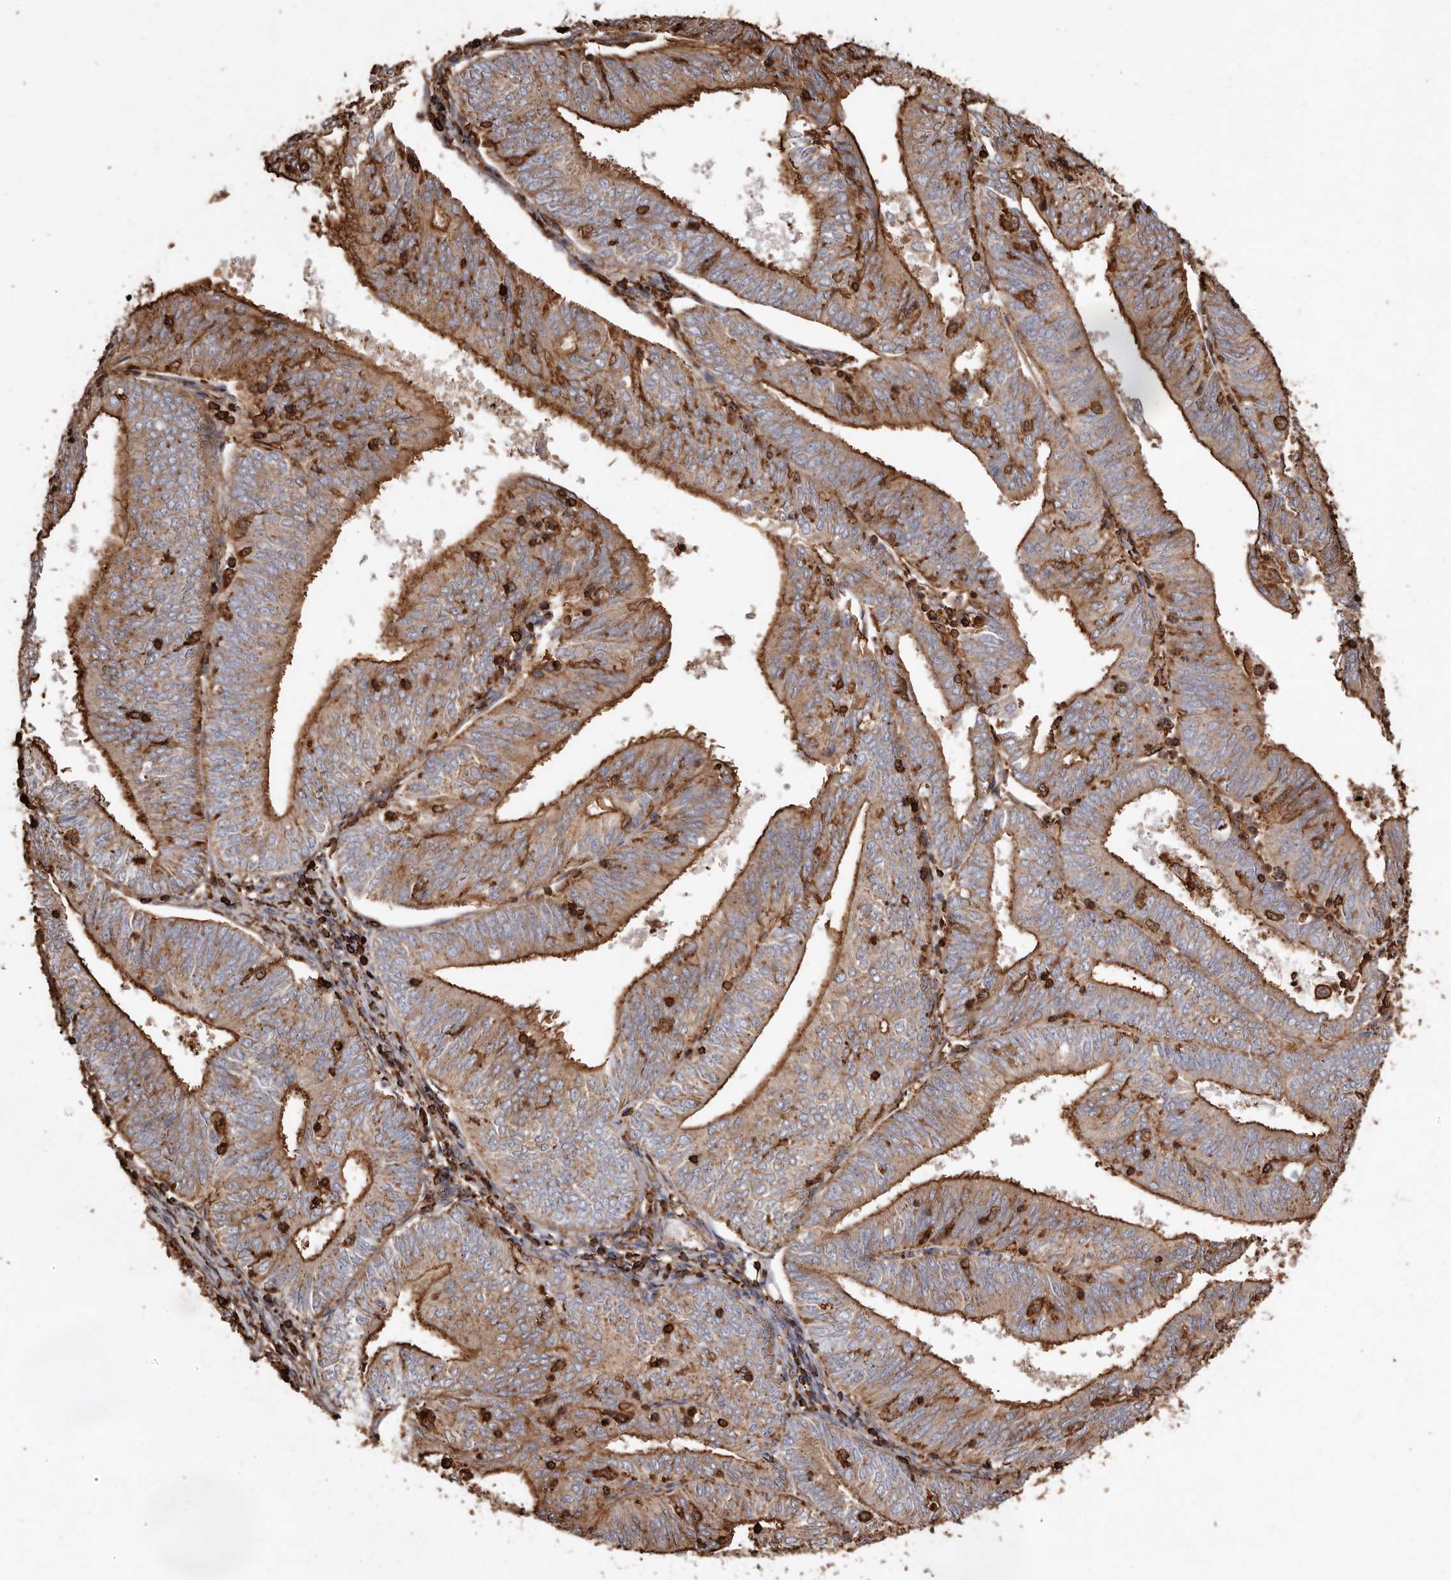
{"staining": {"intensity": "strong", "quantity": ">75%", "location": "cytoplasmic/membranous"}, "tissue": "endometrial cancer", "cell_type": "Tumor cells", "image_type": "cancer", "snomed": [{"axis": "morphology", "description": "Adenocarcinoma, NOS"}, {"axis": "topography", "description": "Endometrium"}], "caption": "The photomicrograph displays immunohistochemical staining of endometrial adenocarcinoma. There is strong cytoplasmic/membranous staining is seen in approximately >75% of tumor cells.", "gene": "COQ8B", "patient": {"sex": "female", "age": 58}}